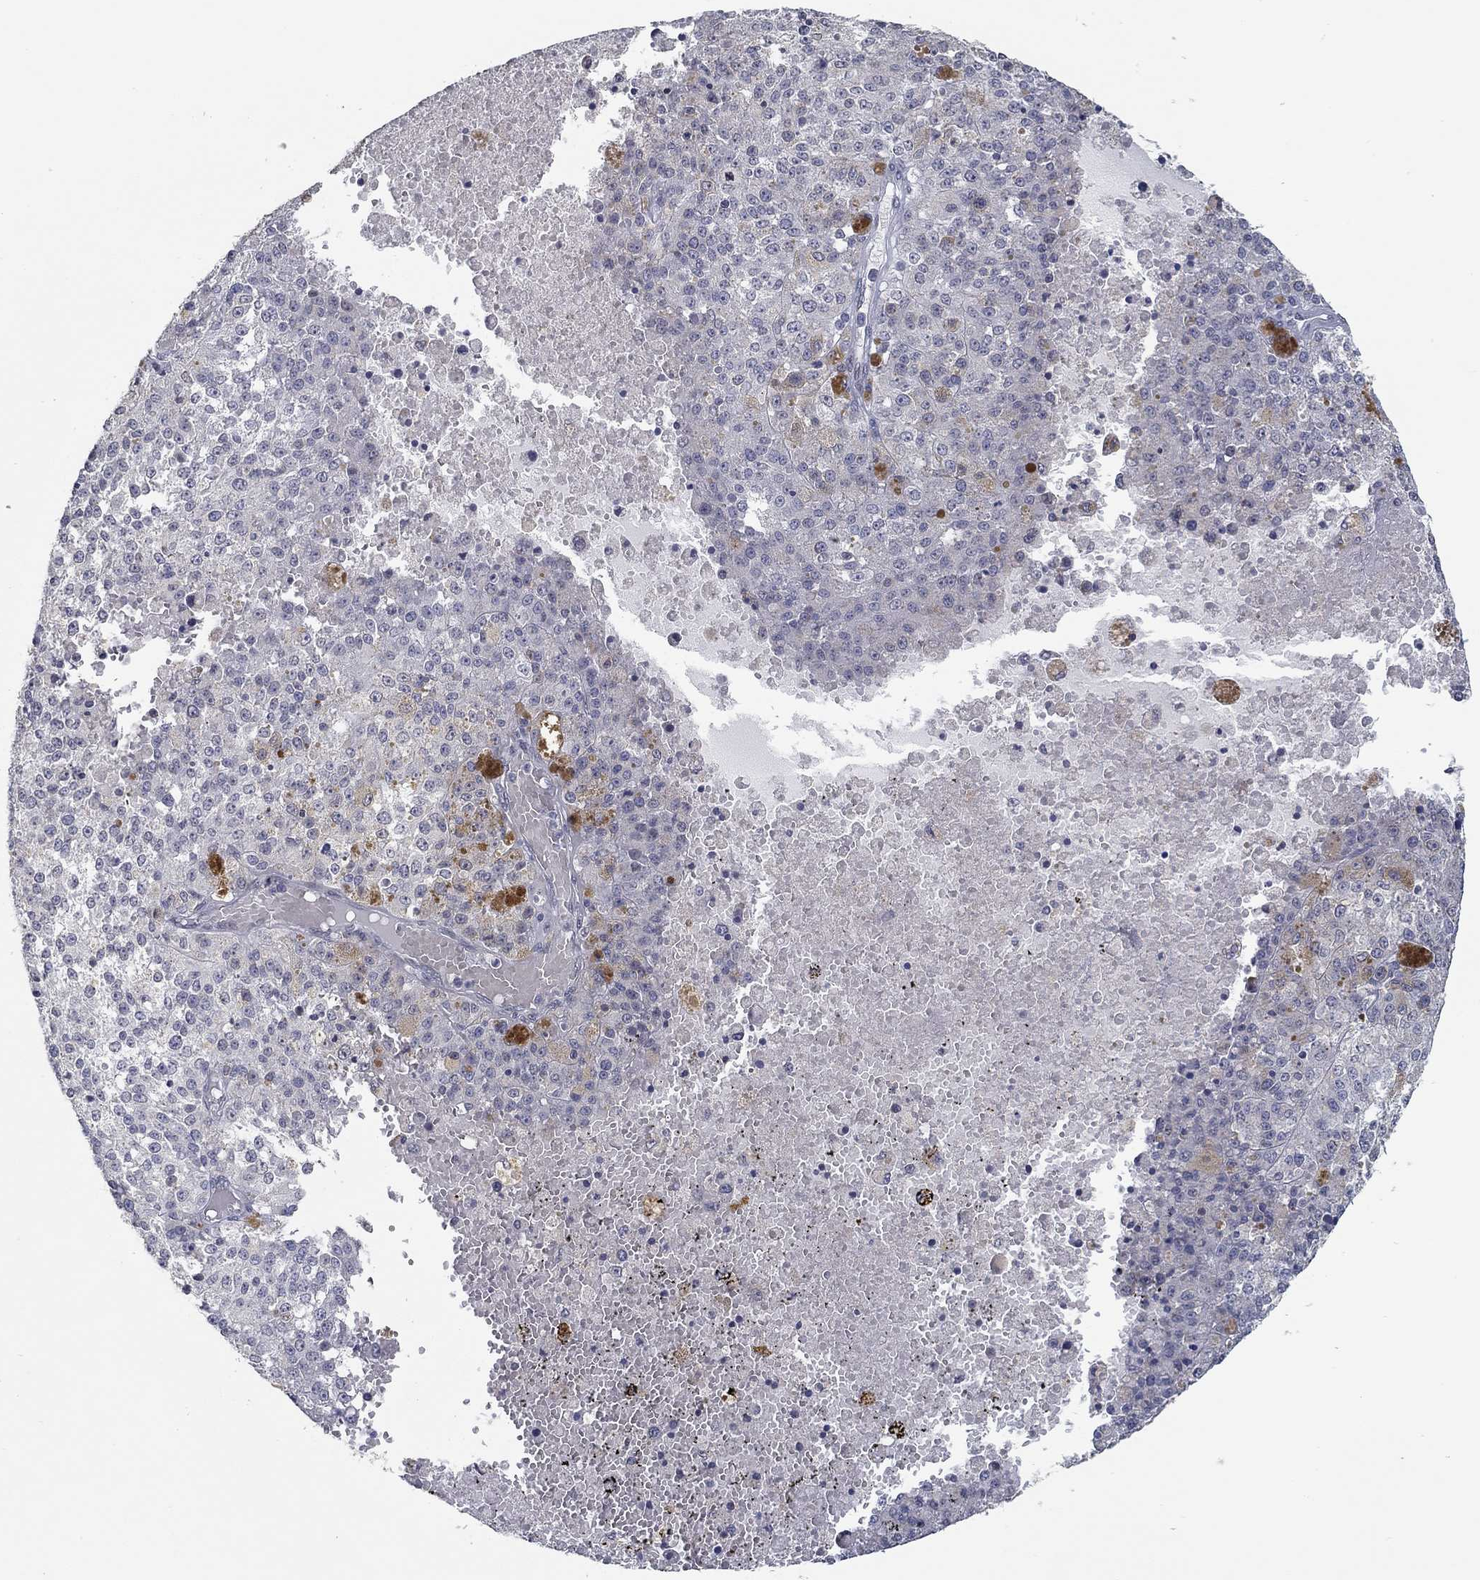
{"staining": {"intensity": "negative", "quantity": "none", "location": "none"}, "tissue": "melanoma", "cell_type": "Tumor cells", "image_type": "cancer", "snomed": [{"axis": "morphology", "description": "Malignant melanoma, Metastatic site"}, {"axis": "topography", "description": "Lymph node"}], "caption": "DAB immunohistochemical staining of human malignant melanoma (metastatic site) reveals no significant expression in tumor cells.", "gene": "NUP155", "patient": {"sex": "female", "age": 64}}